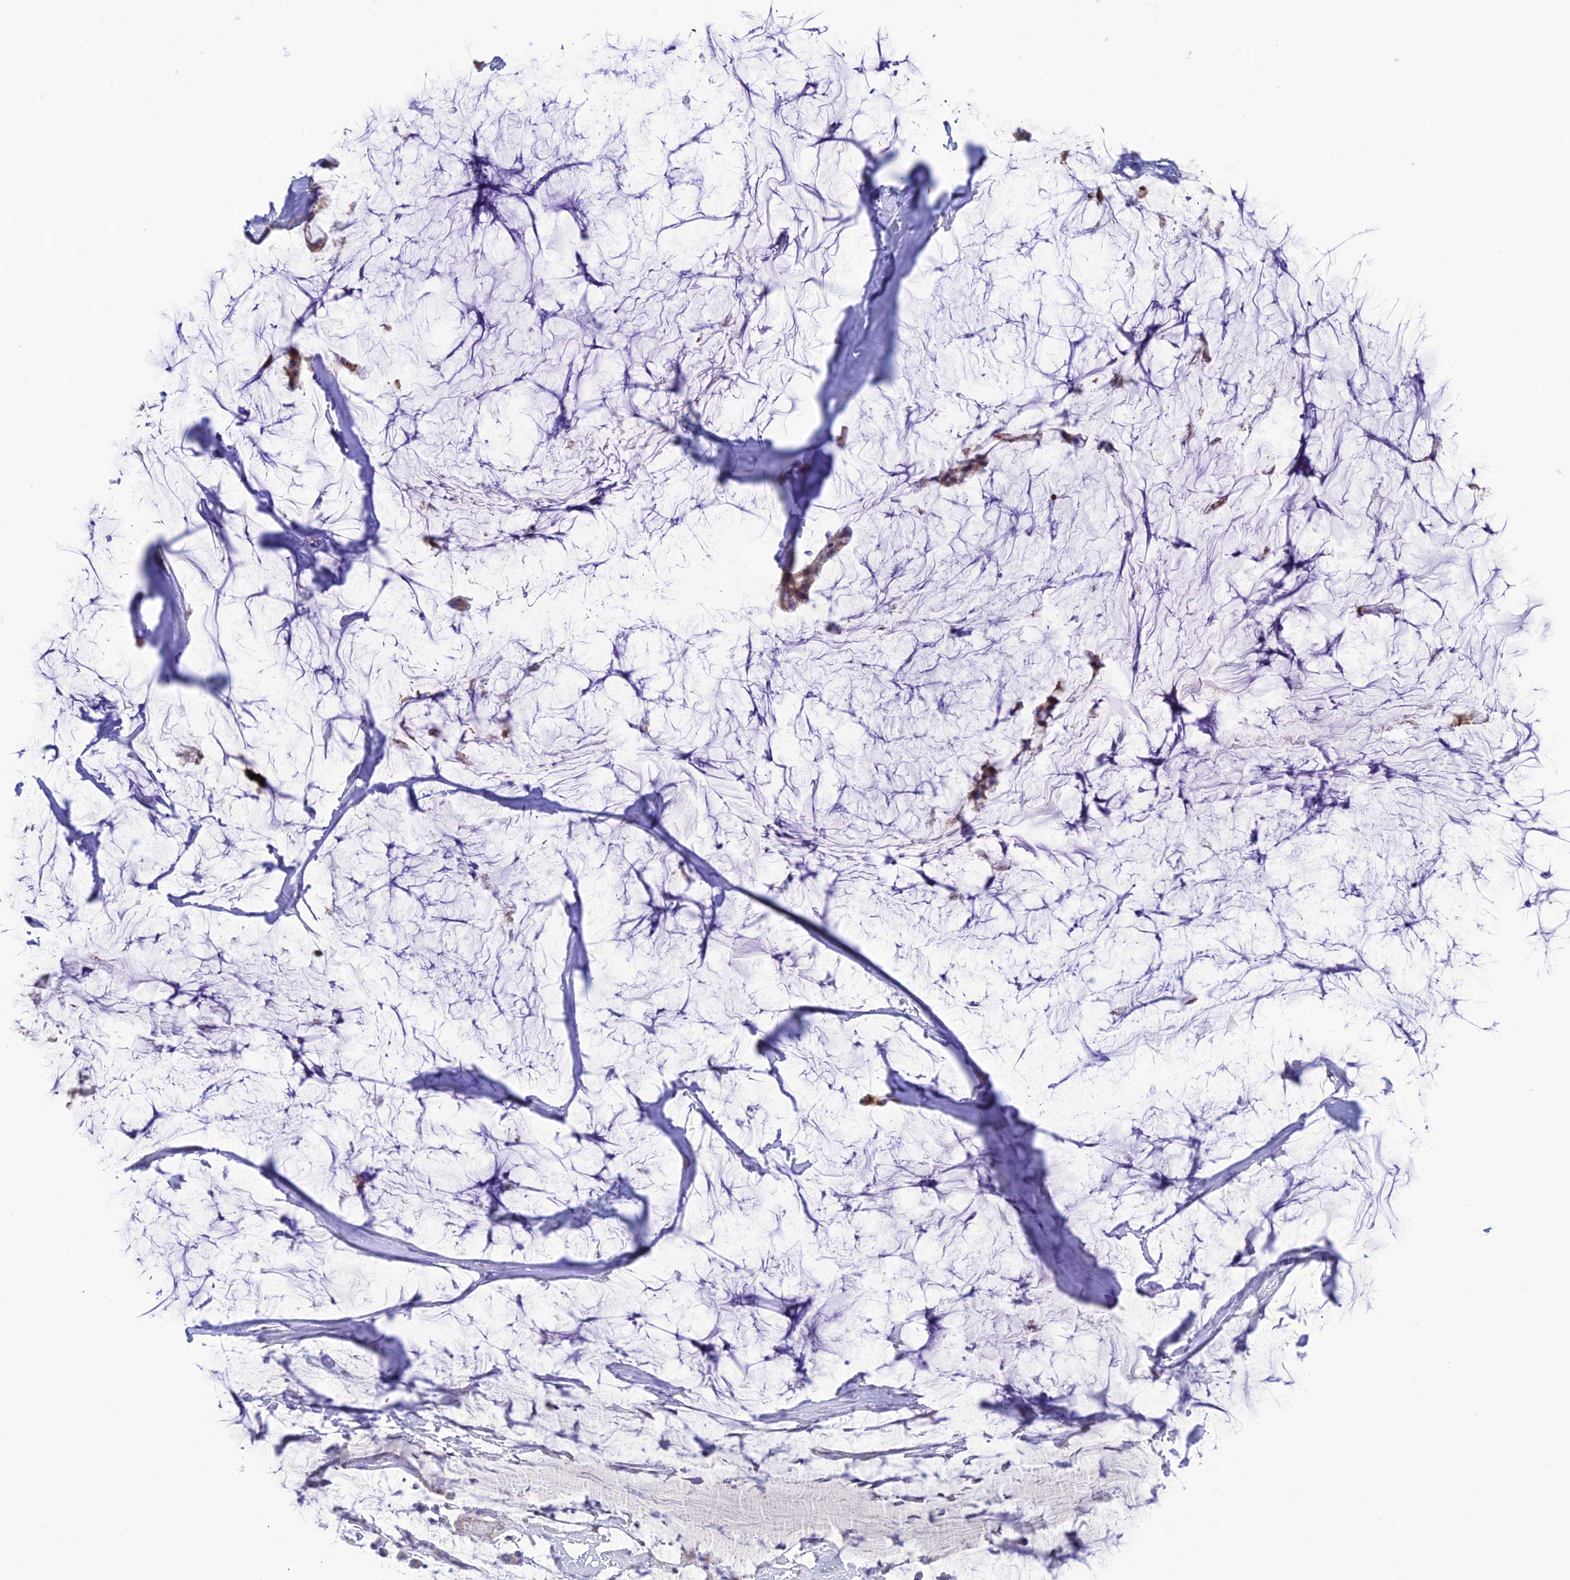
{"staining": {"intensity": "weak", "quantity": "<25%", "location": "cytoplasmic/membranous"}, "tissue": "ovarian cancer", "cell_type": "Tumor cells", "image_type": "cancer", "snomed": [{"axis": "morphology", "description": "Cystadenocarcinoma, mucinous, NOS"}, {"axis": "topography", "description": "Ovary"}], "caption": "Immunohistochemistry (IHC) micrograph of human ovarian cancer stained for a protein (brown), which shows no positivity in tumor cells.", "gene": "CHSY3", "patient": {"sex": "female", "age": 39}}